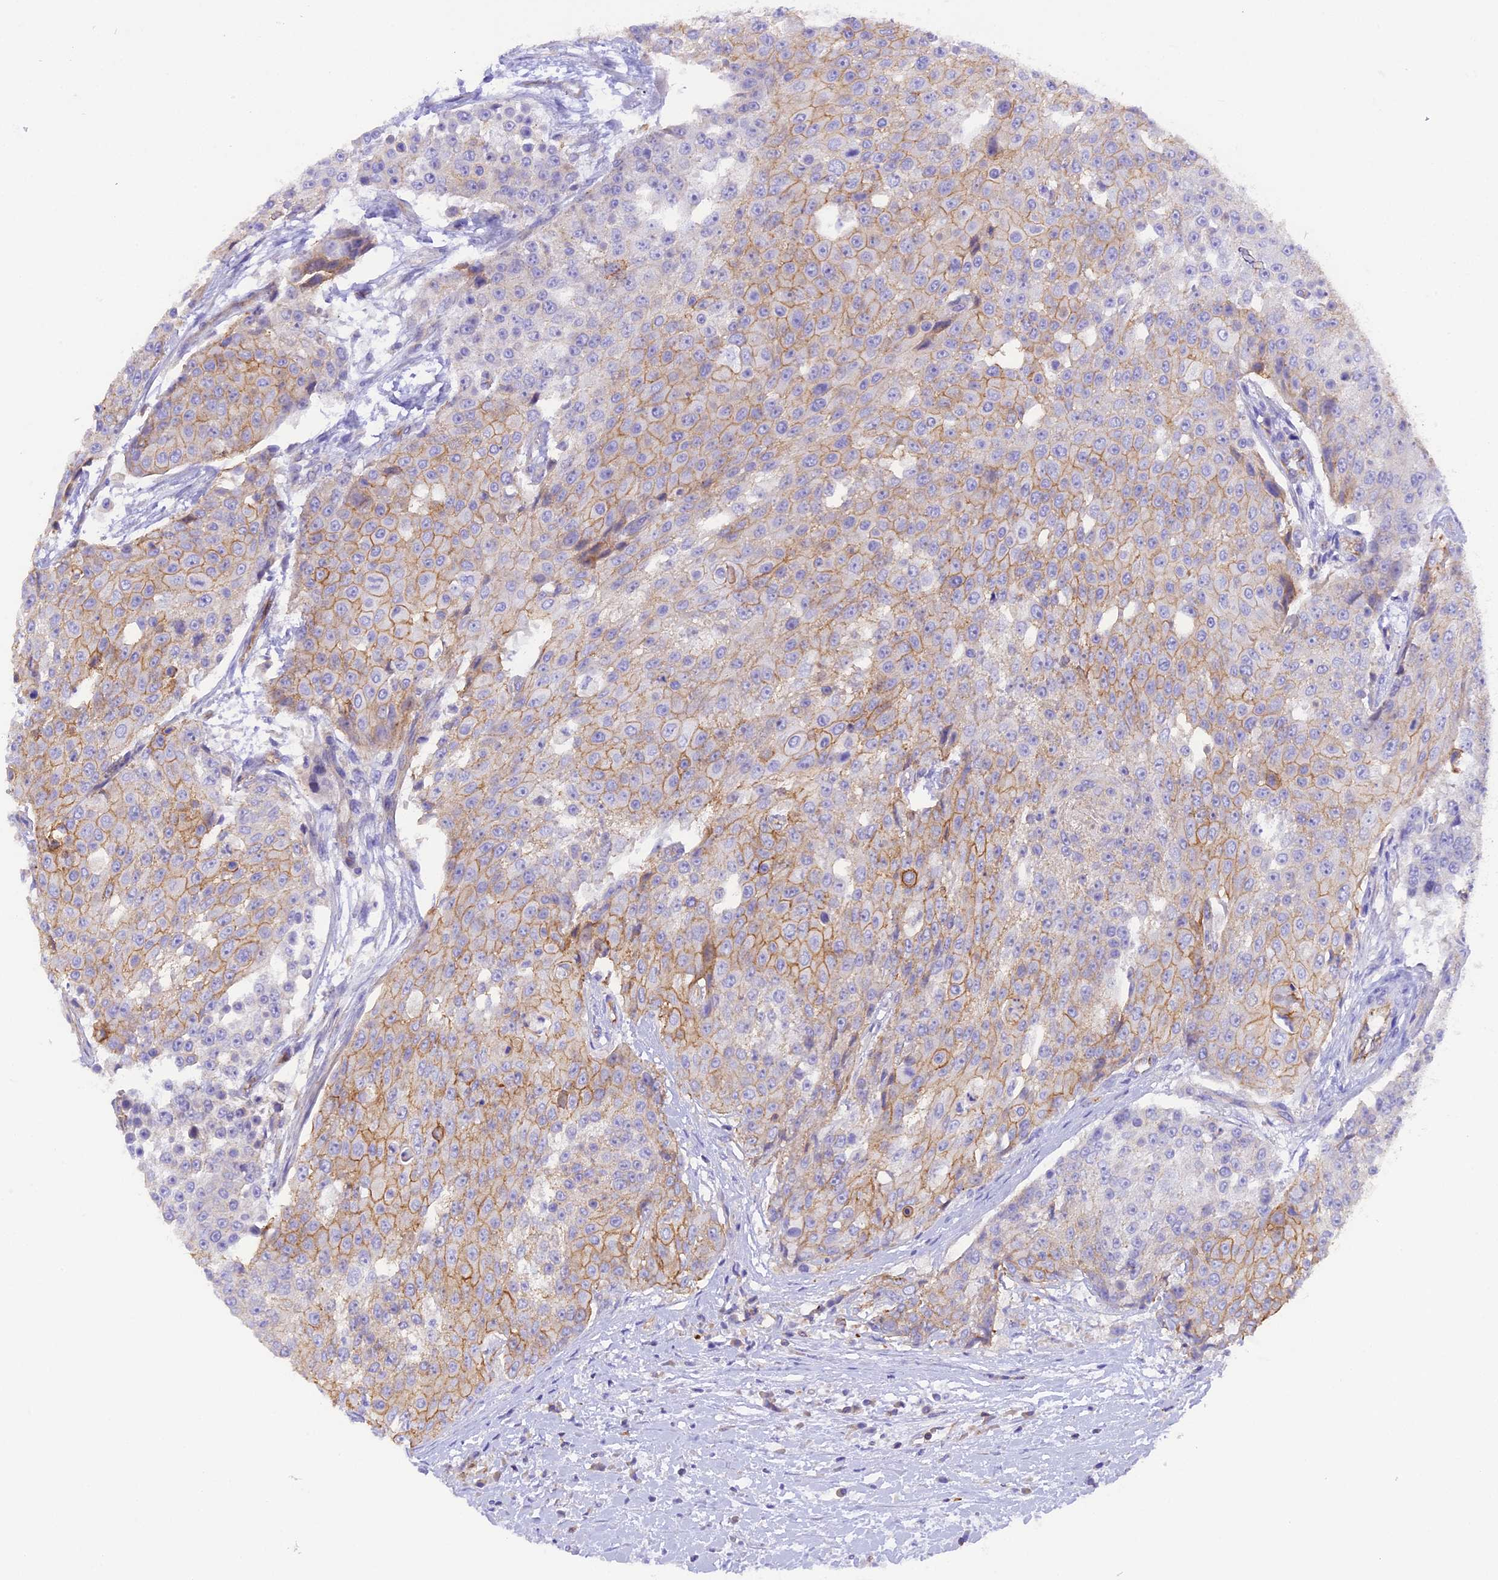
{"staining": {"intensity": "moderate", "quantity": "25%-75%", "location": "cytoplasmic/membranous"}, "tissue": "urothelial cancer", "cell_type": "Tumor cells", "image_type": "cancer", "snomed": [{"axis": "morphology", "description": "Urothelial carcinoma, High grade"}, {"axis": "topography", "description": "Urinary bladder"}], "caption": "Urothelial cancer stained with a brown dye displays moderate cytoplasmic/membranous positive positivity in approximately 25%-75% of tumor cells.", "gene": "FAM193A", "patient": {"sex": "female", "age": 63}}